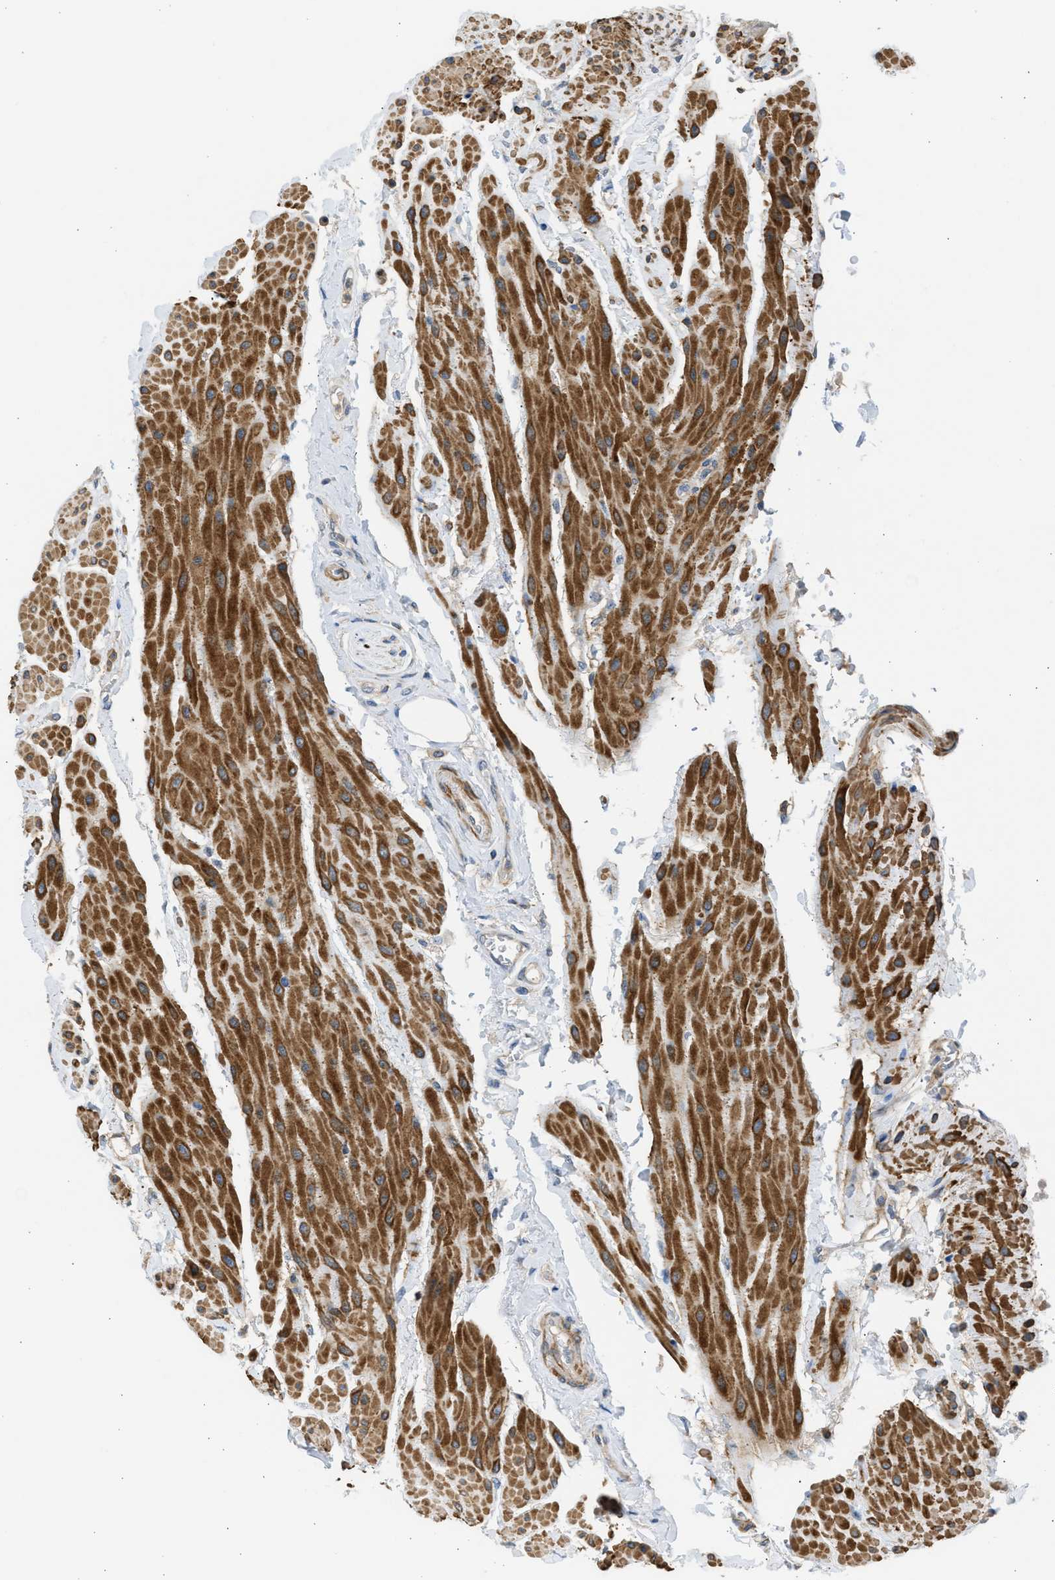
{"staining": {"intensity": "negative", "quantity": "none", "location": "none"}, "tissue": "urinary bladder", "cell_type": "Urothelial cells", "image_type": "normal", "snomed": [{"axis": "morphology", "description": "Normal tissue, NOS"}, {"axis": "topography", "description": "Urinary bladder"}], "caption": "IHC histopathology image of unremarkable urinary bladder: human urinary bladder stained with DAB demonstrates no significant protein staining in urothelial cells.", "gene": "PCNX3", "patient": {"sex": "female", "age": 79}}